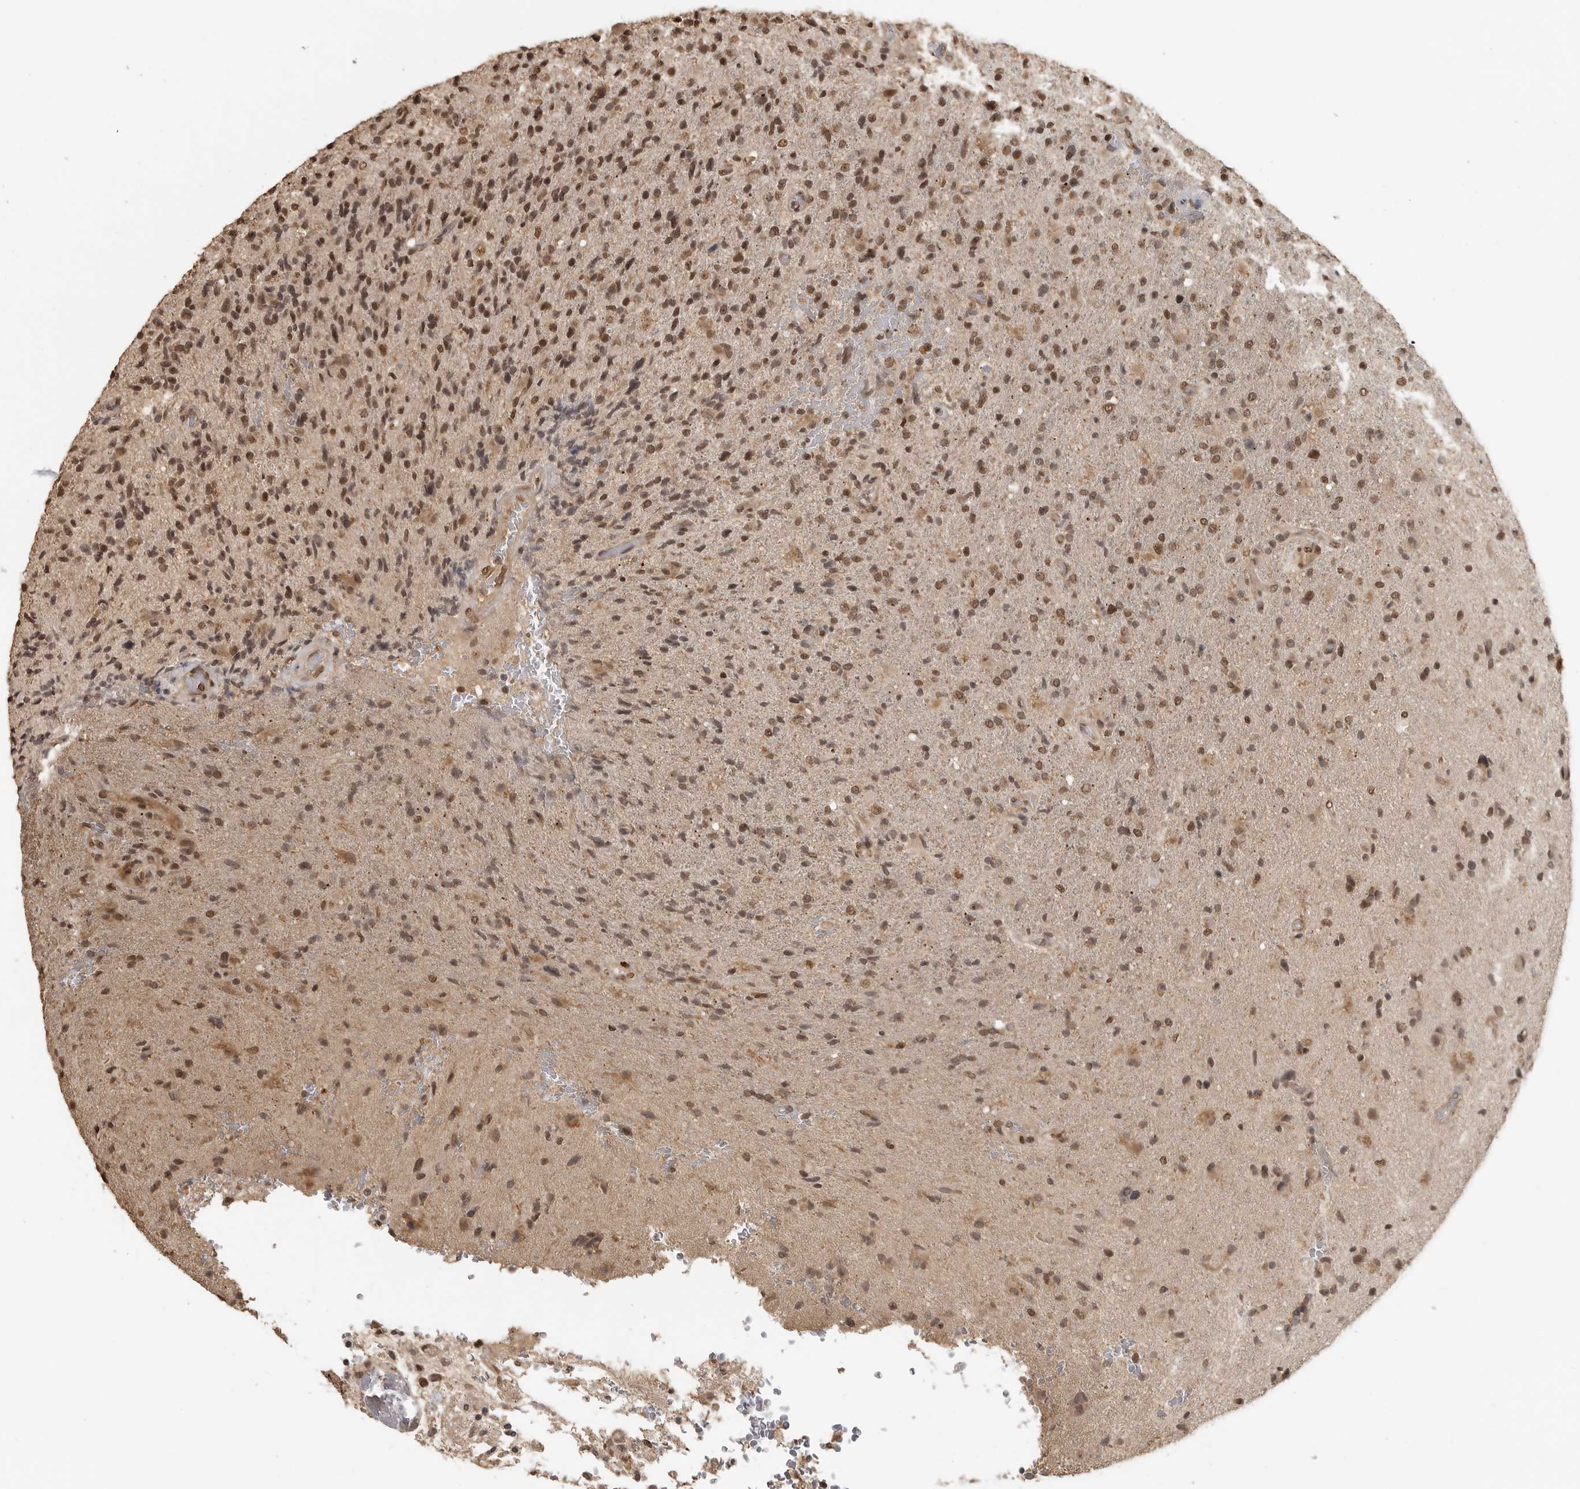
{"staining": {"intensity": "moderate", "quantity": ">75%", "location": "nuclear"}, "tissue": "glioma", "cell_type": "Tumor cells", "image_type": "cancer", "snomed": [{"axis": "morphology", "description": "Glioma, malignant, High grade"}, {"axis": "topography", "description": "Brain"}], "caption": "Glioma tissue reveals moderate nuclear positivity in approximately >75% of tumor cells", "gene": "CLOCK", "patient": {"sex": "male", "age": 72}}